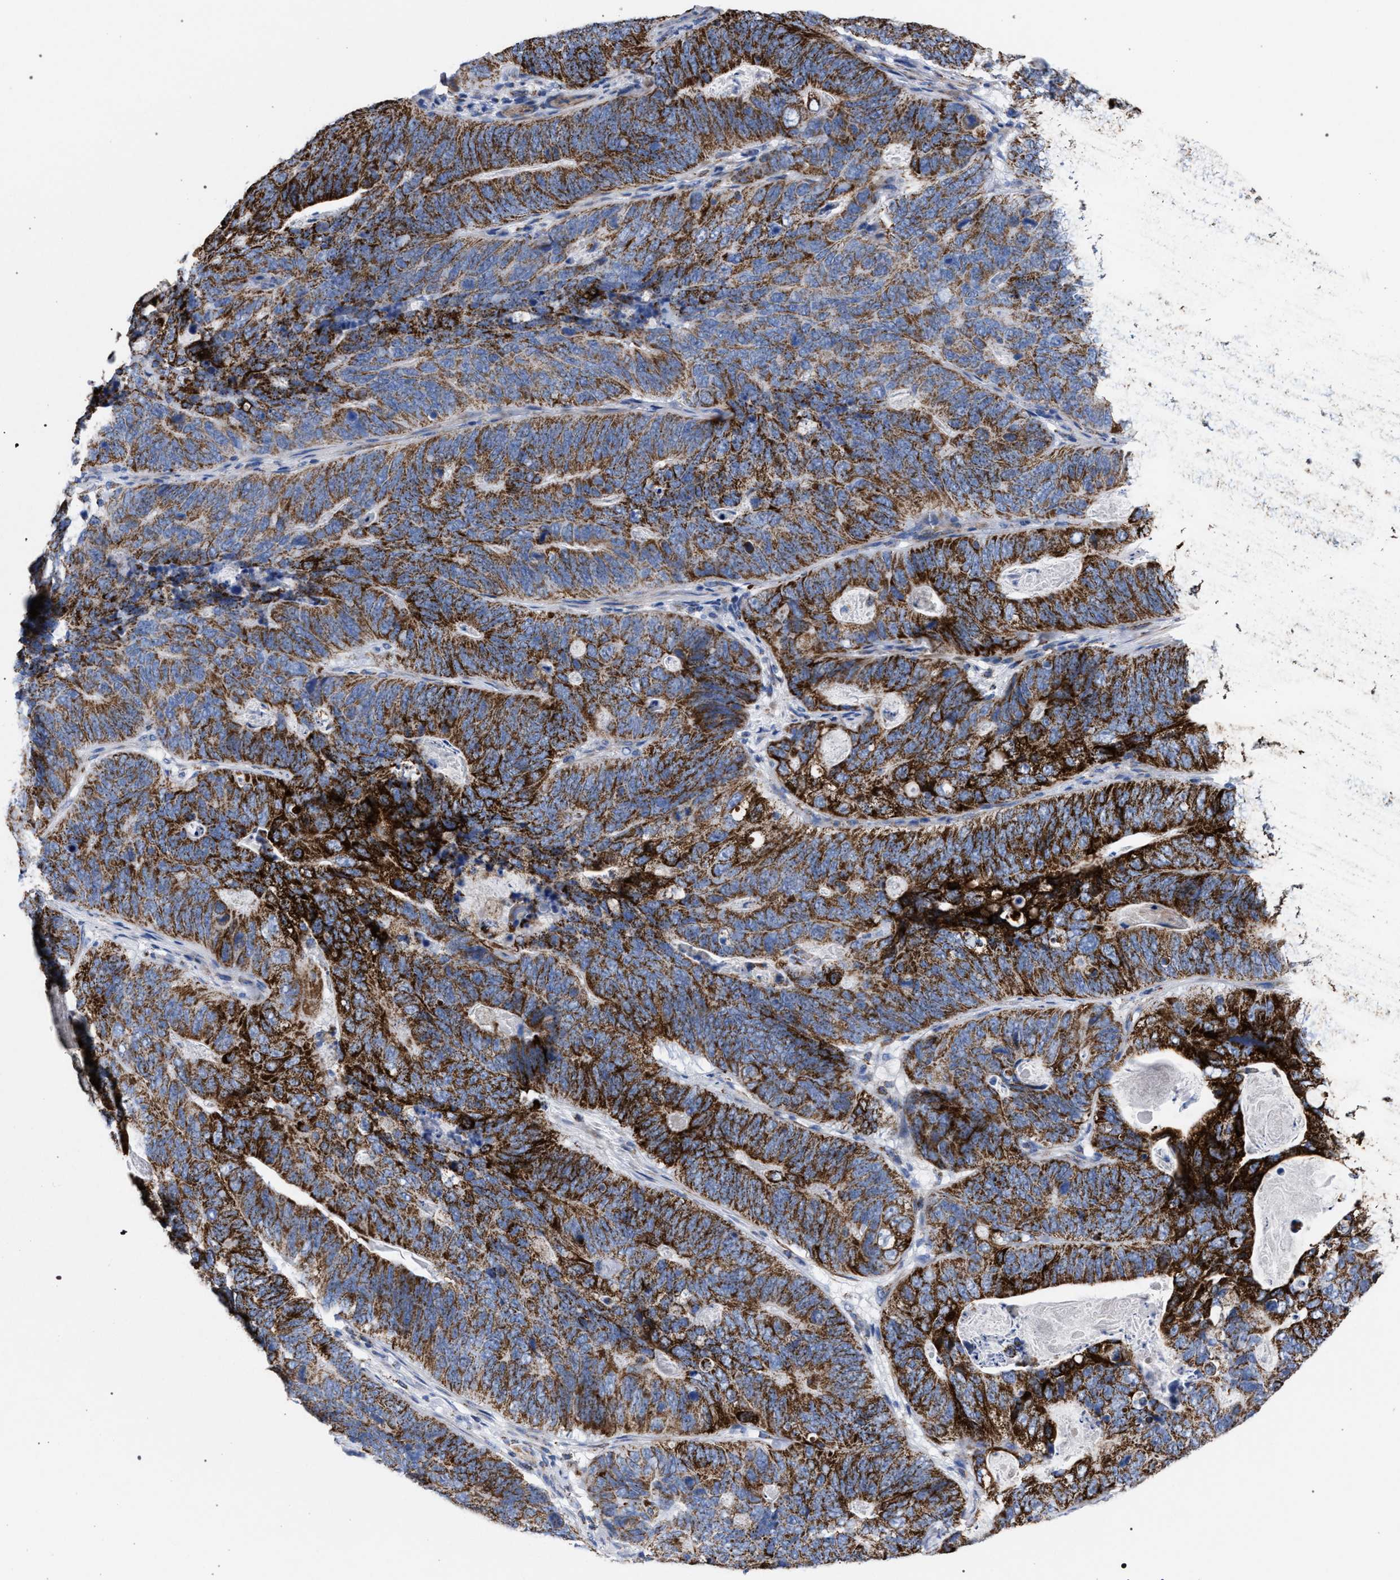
{"staining": {"intensity": "strong", "quantity": ">75%", "location": "cytoplasmic/membranous"}, "tissue": "stomach cancer", "cell_type": "Tumor cells", "image_type": "cancer", "snomed": [{"axis": "morphology", "description": "Normal tissue, NOS"}, {"axis": "morphology", "description": "Adenocarcinoma, NOS"}, {"axis": "topography", "description": "Stomach"}], "caption": "Protein positivity by immunohistochemistry shows strong cytoplasmic/membranous expression in about >75% of tumor cells in stomach cancer (adenocarcinoma).", "gene": "ACADS", "patient": {"sex": "female", "age": 89}}